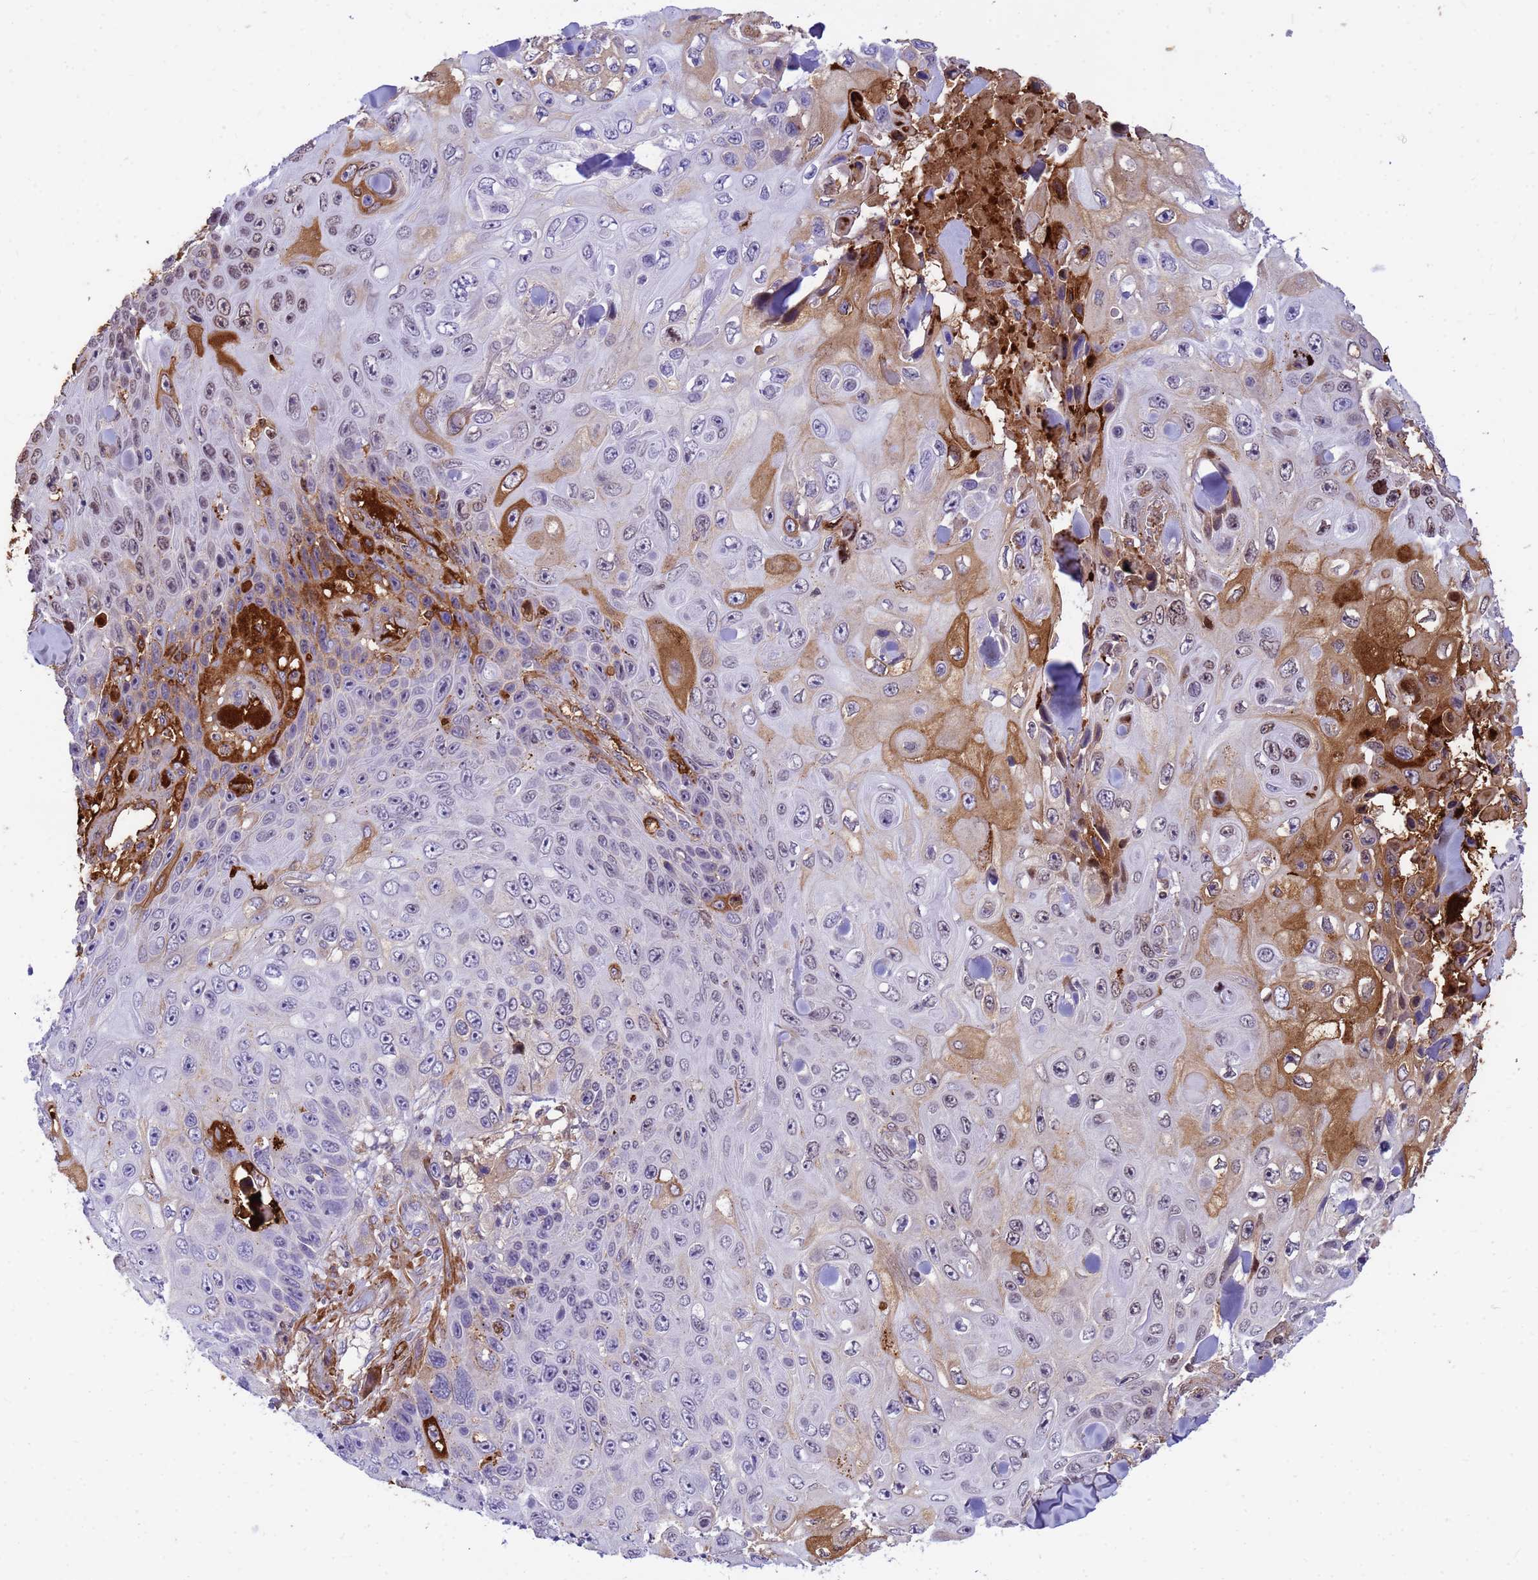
{"staining": {"intensity": "moderate", "quantity": "<25%", "location": "cytoplasmic/membranous,nuclear"}, "tissue": "skin cancer", "cell_type": "Tumor cells", "image_type": "cancer", "snomed": [{"axis": "morphology", "description": "Squamous cell carcinoma, NOS"}, {"axis": "topography", "description": "Skin"}], "caption": "This is an image of IHC staining of skin squamous cell carcinoma, which shows moderate staining in the cytoplasmic/membranous and nuclear of tumor cells.", "gene": "ORM1", "patient": {"sex": "male", "age": 82}}